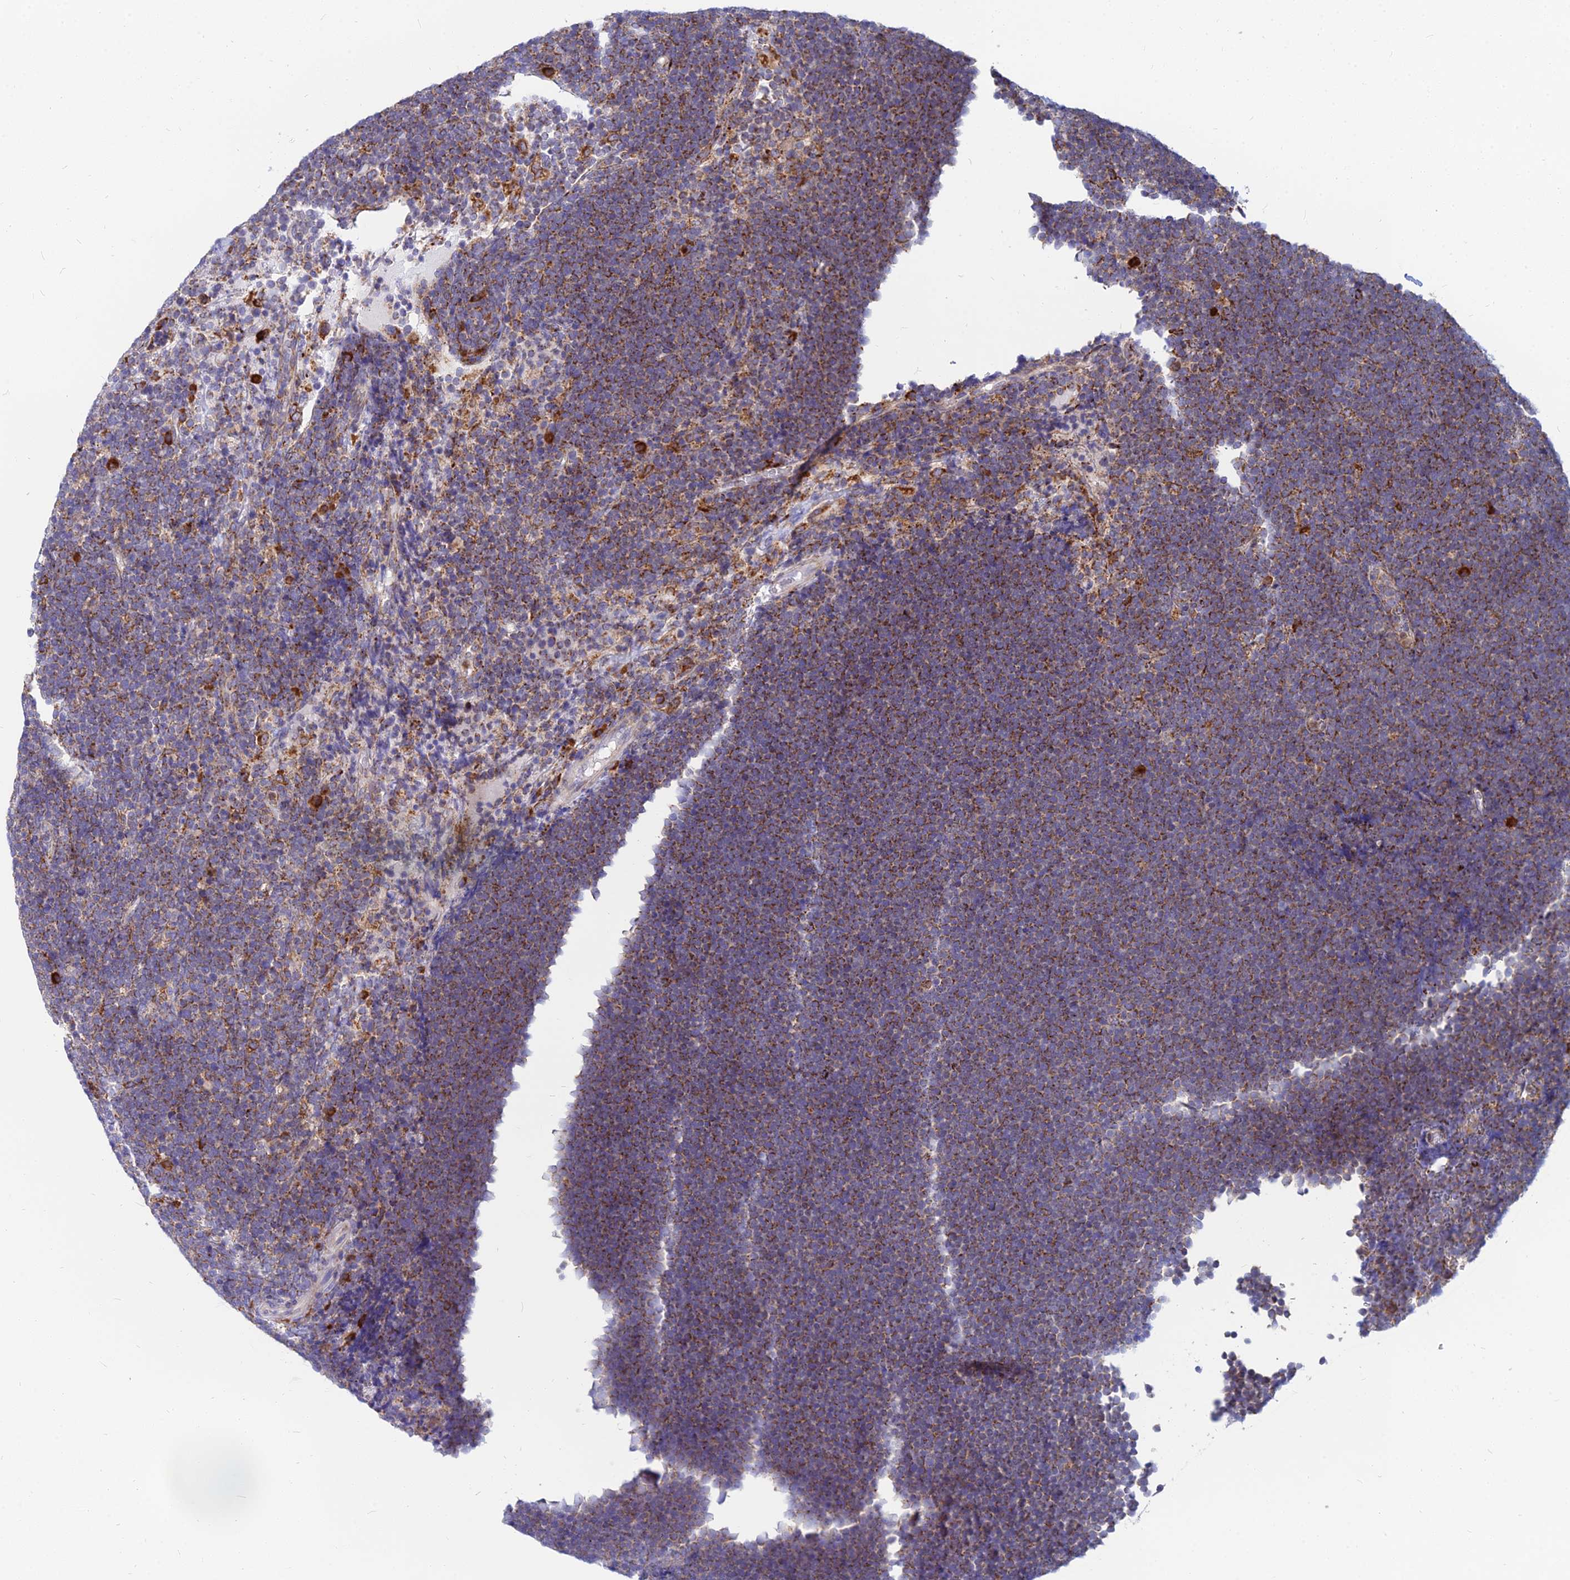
{"staining": {"intensity": "moderate", "quantity": ">75%", "location": "cytoplasmic/membranous"}, "tissue": "lymphoma", "cell_type": "Tumor cells", "image_type": "cancer", "snomed": [{"axis": "morphology", "description": "Malignant lymphoma, non-Hodgkin's type, High grade"}, {"axis": "topography", "description": "Lymph node"}], "caption": "High-magnification brightfield microscopy of lymphoma stained with DAB (brown) and counterstained with hematoxylin (blue). tumor cells exhibit moderate cytoplasmic/membranous staining is appreciated in approximately>75% of cells.", "gene": "CCT6B", "patient": {"sex": "male", "age": 13}}